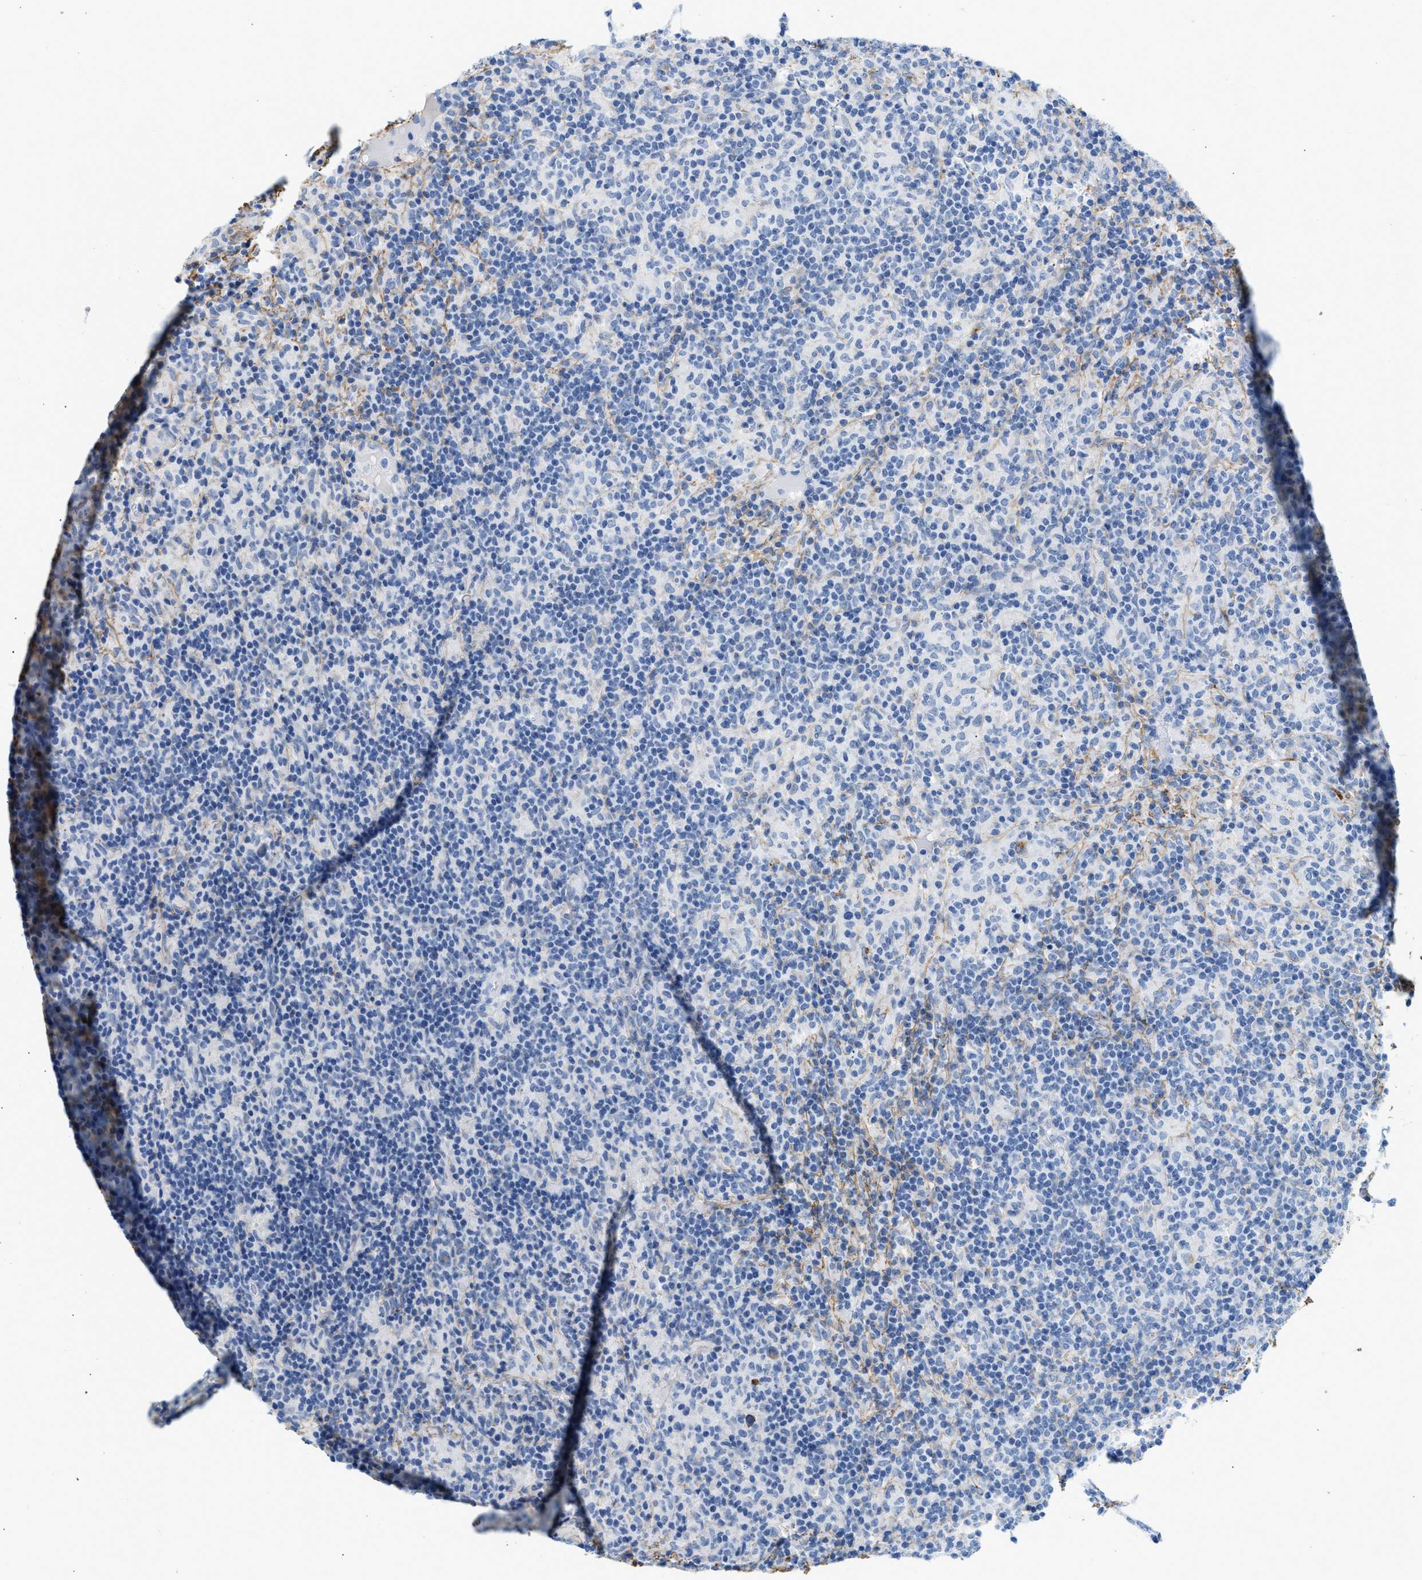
{"staining": {"intensity": "negative", "quantity": "none", "location": "none"}, "tissue": "lymphoma", "cell_type": "Tumor cells", "image_type": "cancer", "snomed": [{"axis": "morphology", "description": "Hodgkin's disease, NOS"}, {"axis": "topography", "description": "Lymph node"}], "caption": "This is an immunohistochemistry histopathology image of Hodgkin's disease. There is no staining in tumor cells.", "gene": "TNR", "patient": {"sex": "male", "age": 70}}